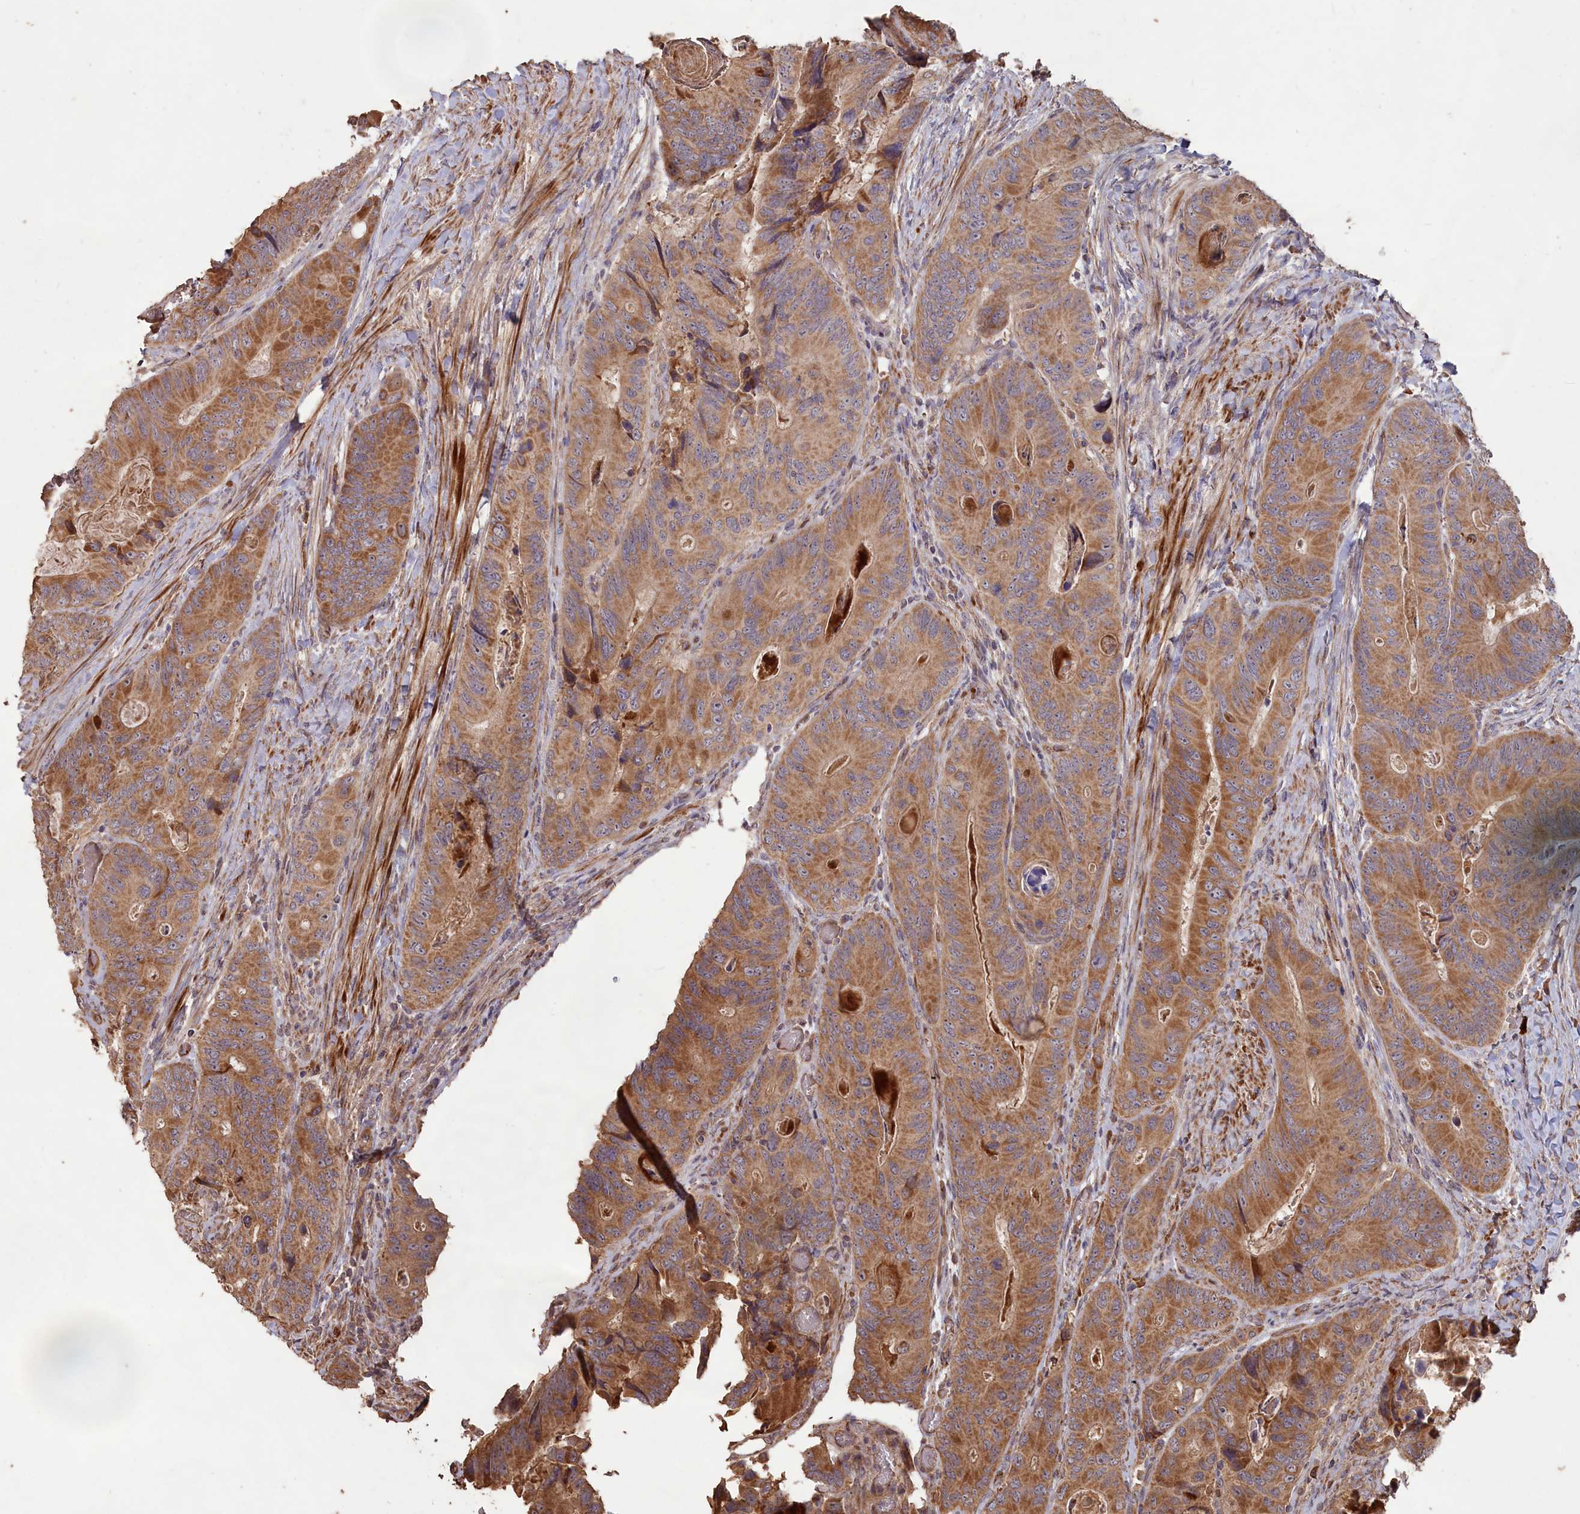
{"staining": {"intensity": "moderate", "quantity": ">75%", "location": "cytoplasmic/membranous"}, "tissue": "colorectal cancer", "cell_type": "Tumor cells", "image_type": "cancer", "snomed": [{"axis": "morphology", "description": "Adenocarcinoma, NOS"}, {"axis": "topography", "description": "Colon"}], "caption": "Immunohistochemical staining of human colorectal adenocarcinoma shows medium levels of moderate cytoplasmic/membranous protein positivity in approximately >75% of tumor cells. Nuclei are stained in blue.", "gene": "LAYN", "patient": {"sex": "male", "age": 84}}